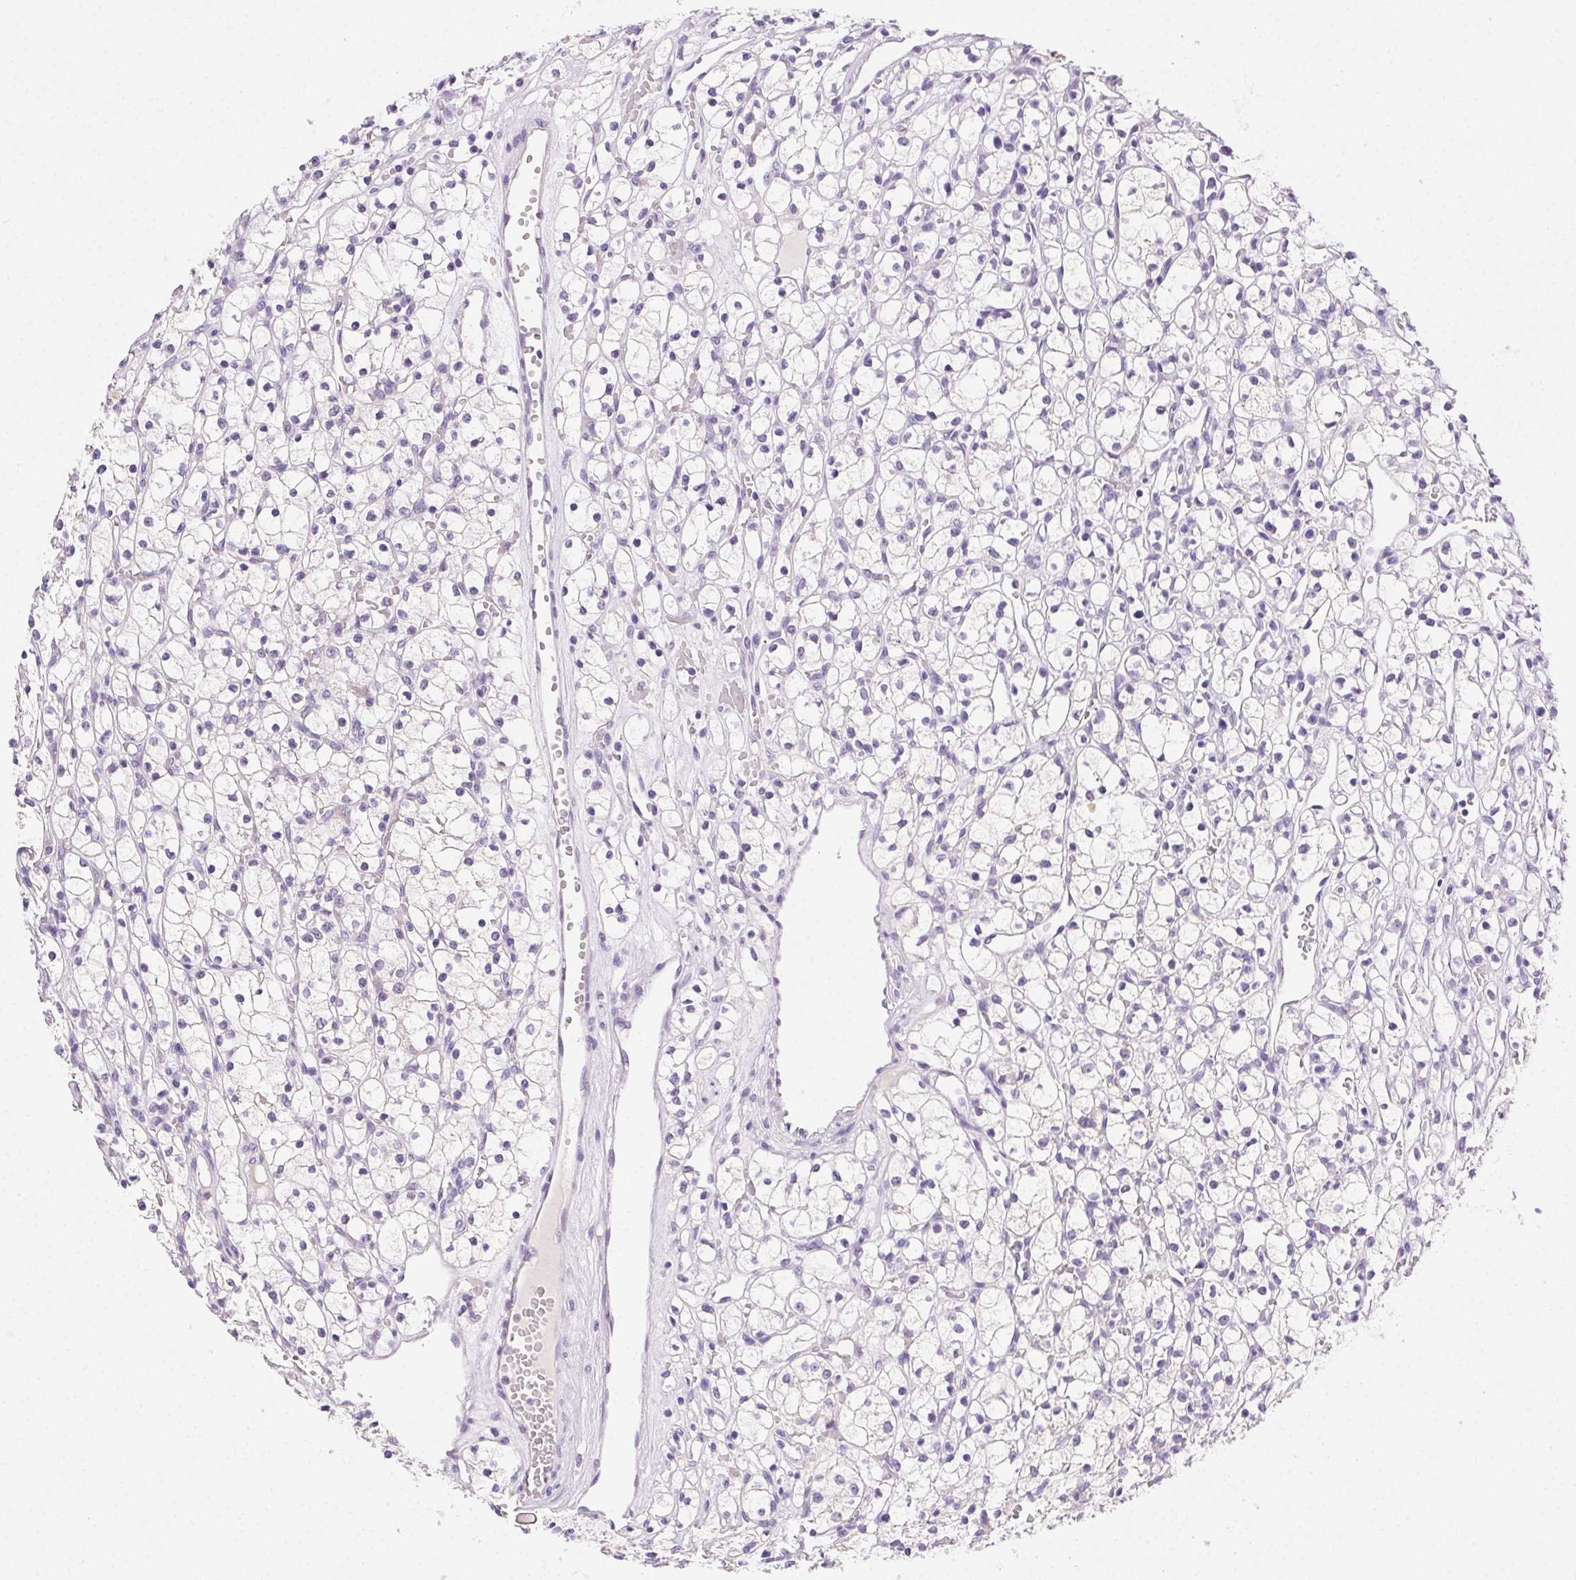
{"staining": {"intensity": "negative", "quantity": "none", "location": "none"}, "tissue": "renal cancer", "cell_type": "Tumor cells", "image_type": "cancer", "snomed": [{"axis": "morphology", "description": "Adenocarcinoma, NOS"}, {"axis": "topography", "description": "Kidney"}], "caption": "Micrograph shows no protein staining in tumor cells of renal cancer tissue. Nuclei are stained in blue.", "gene": "CLDN10", "patient": {"sex": "female", "age": 59}}